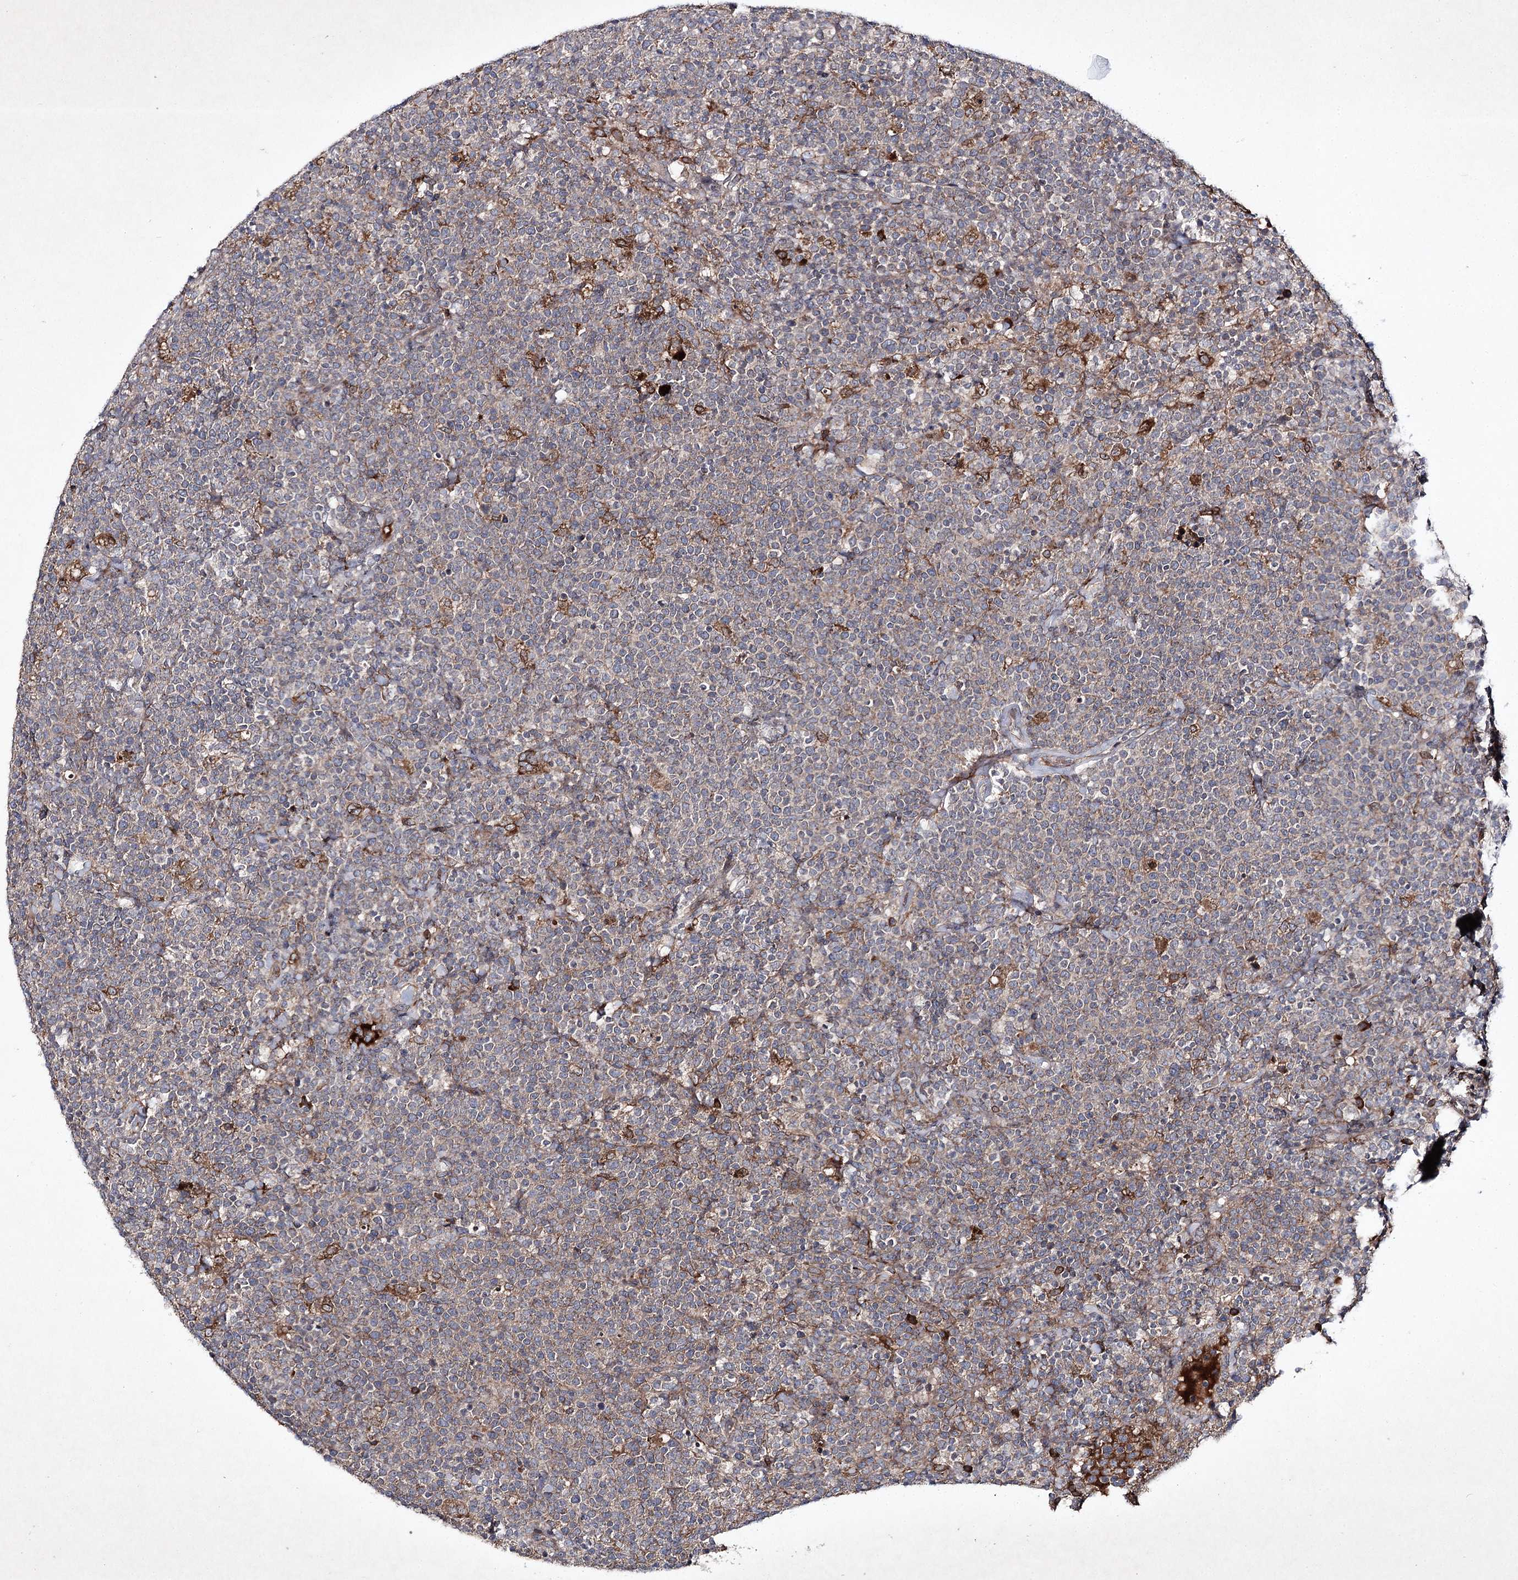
{"staining": {"intensity": "weak", "quantity": "25%-75%", "location": "cytoplasmic/membranous"}, "tissue": "lymphoma", "cell_type": "Tumor cells", "image_type": "cancer", "snomed": [{"axis": "morphology", "description": "Malignant lymphoma, non-Hodgkin's type, High grade"}, {"axis": "topography", "description": "Lymph node"}], "caption": "Approximately 25%-75% of tumor cells in lymphoma display weak cytoplasmic/membranous protein positivity as visualized by brown immunohistochemical staining.", "gene": "ALG9", "patient": {"sex": "male", "age": 61}}